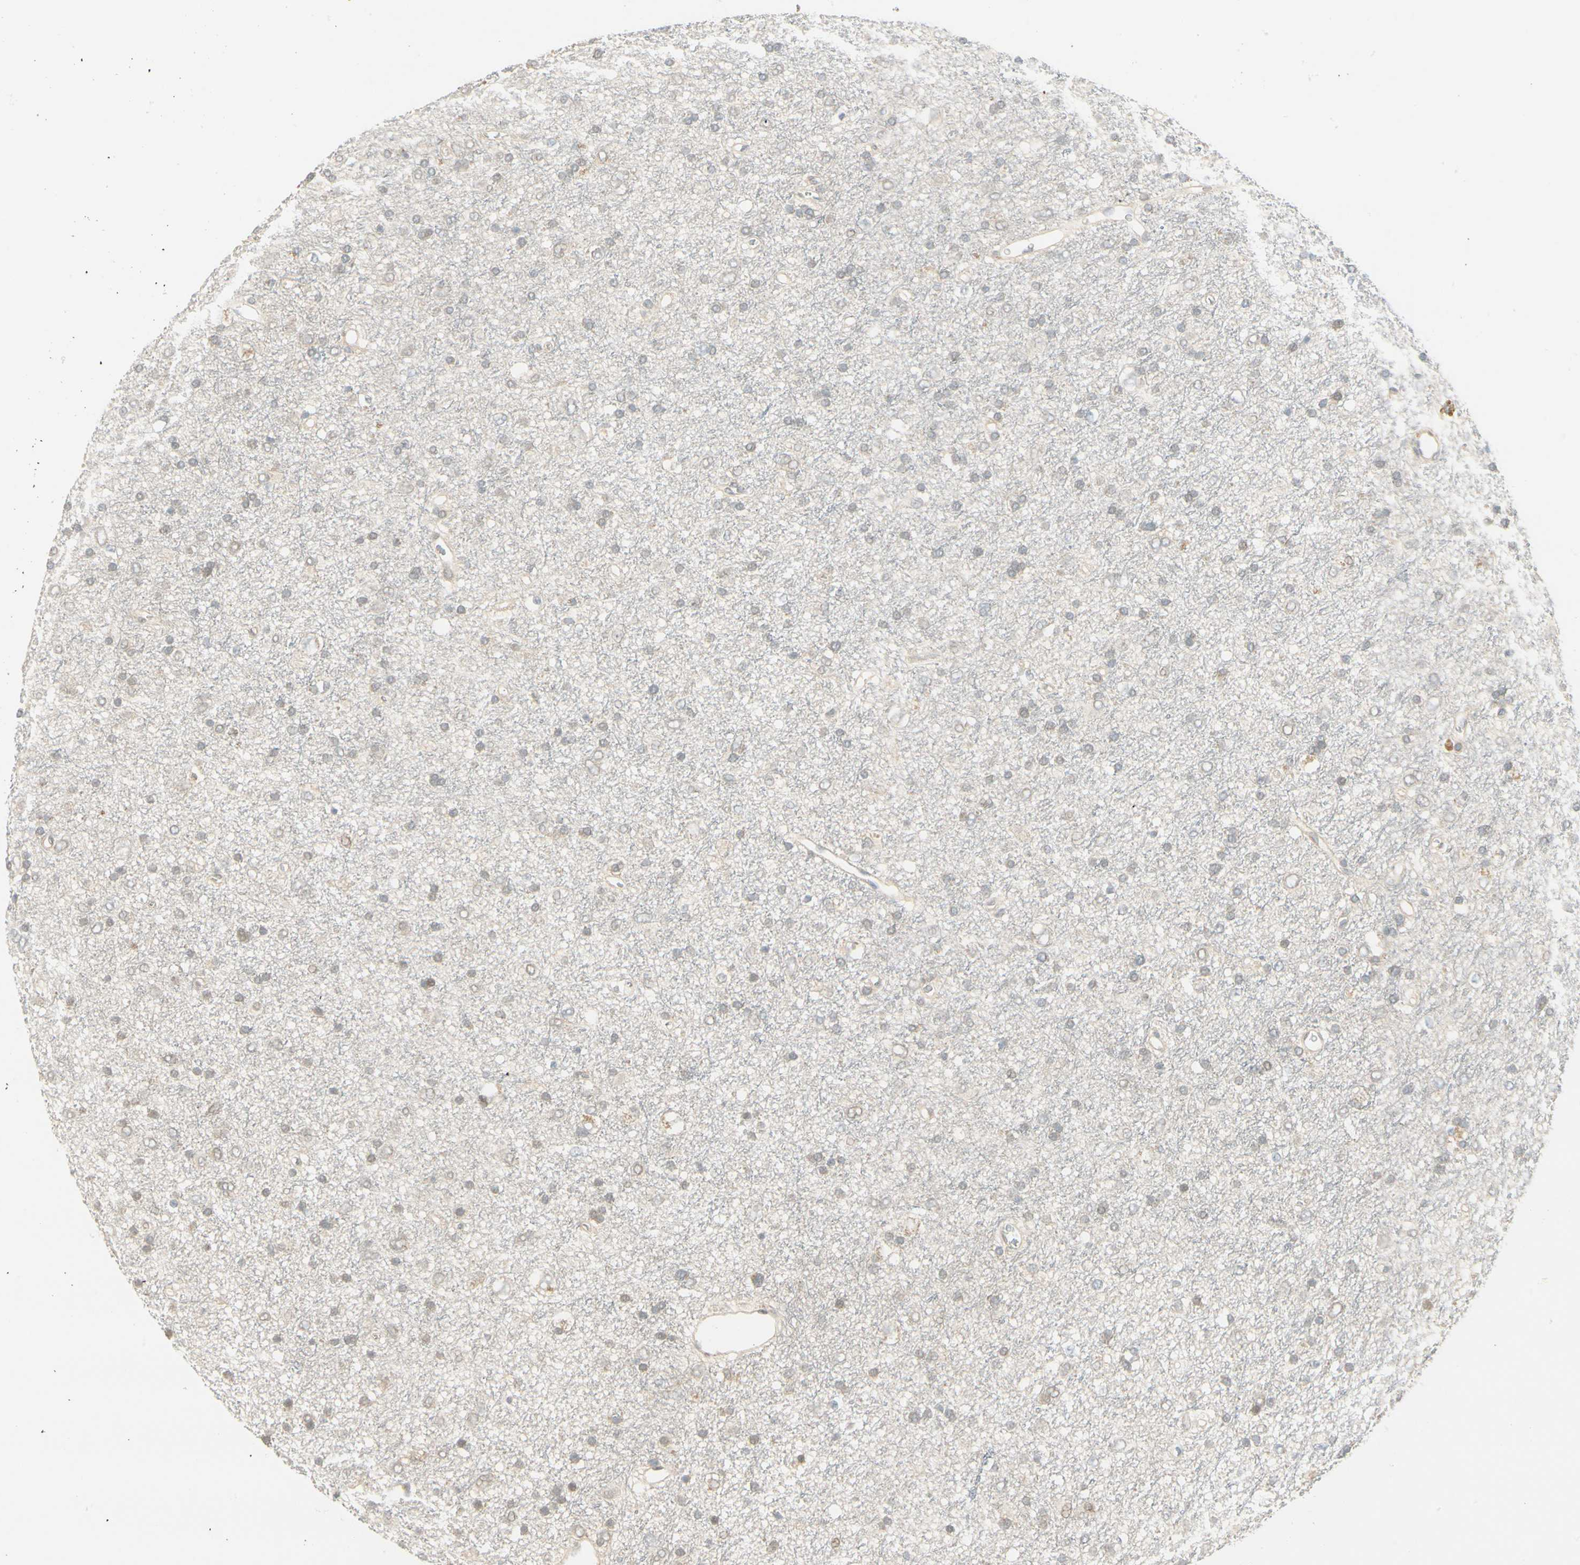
{"staining": {"intensity": "weak", "quantity": "<25%", "location": "cytoplasmic/membranous"}, "tissue": "glioma", "cell_type": "Tumor cells", "image_type": "cancer", "snomed": [{"axis": "morphology", "description": "Glioma, malignant, Low grade"}, {"axis": "topography", "description": "Brain"}], "caption": "Tumor cells are negative for protein expression in human malignant low-grade glioma.", "gene": "EPHB3", "patient": {"sex": "male", "age": 77}}